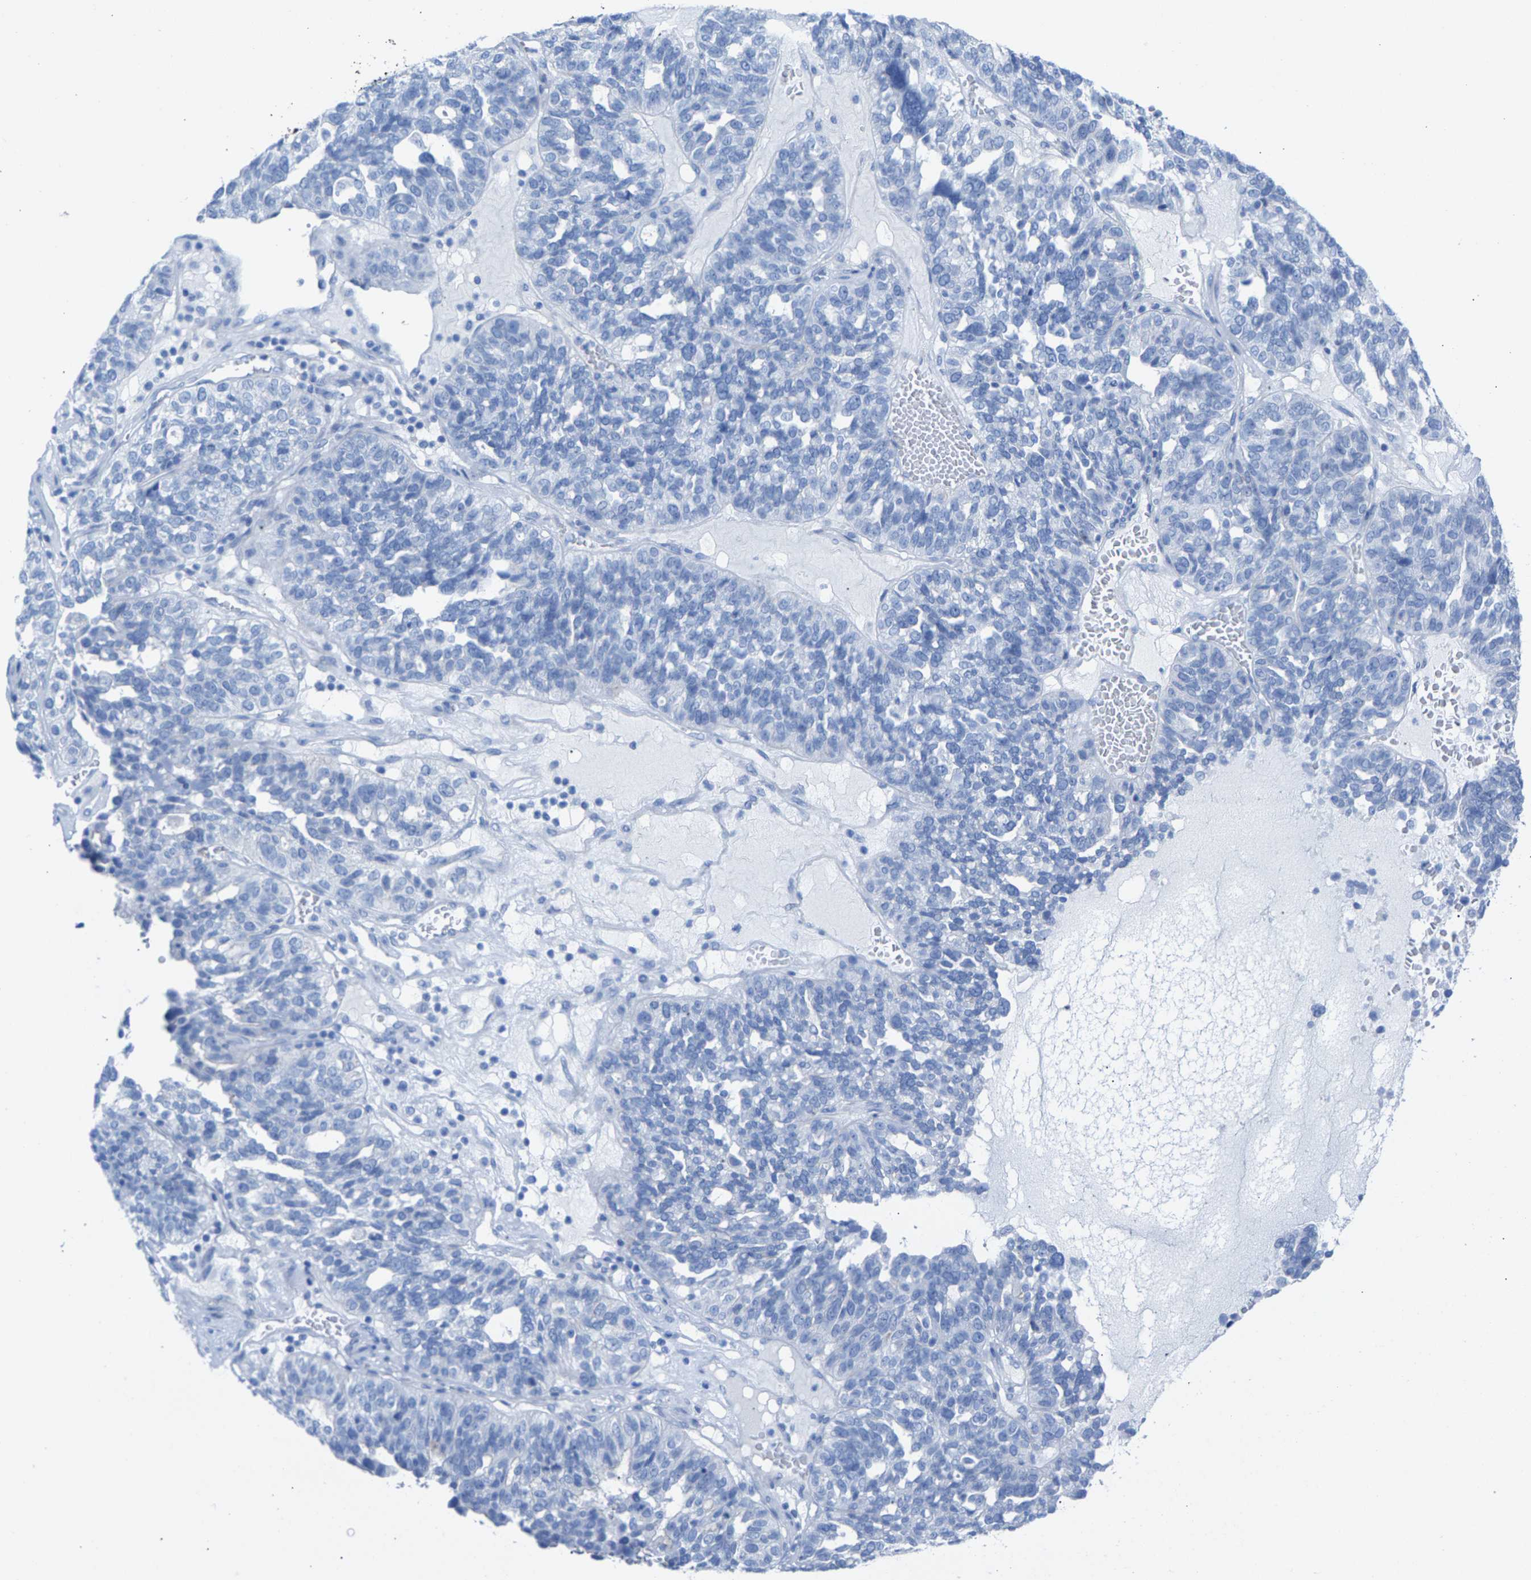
{"staining": {"intensity": "negative", "quantity": "none", "location": "none"}, "tissue": "ovarian cancer", "cell_type": "Tumor cells", "image_type": "cancer", "snomed": [{"axis": "morphology", "description": "Cystadenocarcinoma, serous, NOS"}, {"axis": "topography", "description": "Ovary"}], "caption": "Immunohistochemistry of ovarian cancer exhibits no staining in tumor cells. (Brightfield microscopy of DAB (3,3'-diaminobenzidine) IHC at high magnification).", "gene": "CPA1", "patient": {"sex": "female", "age": 59}}